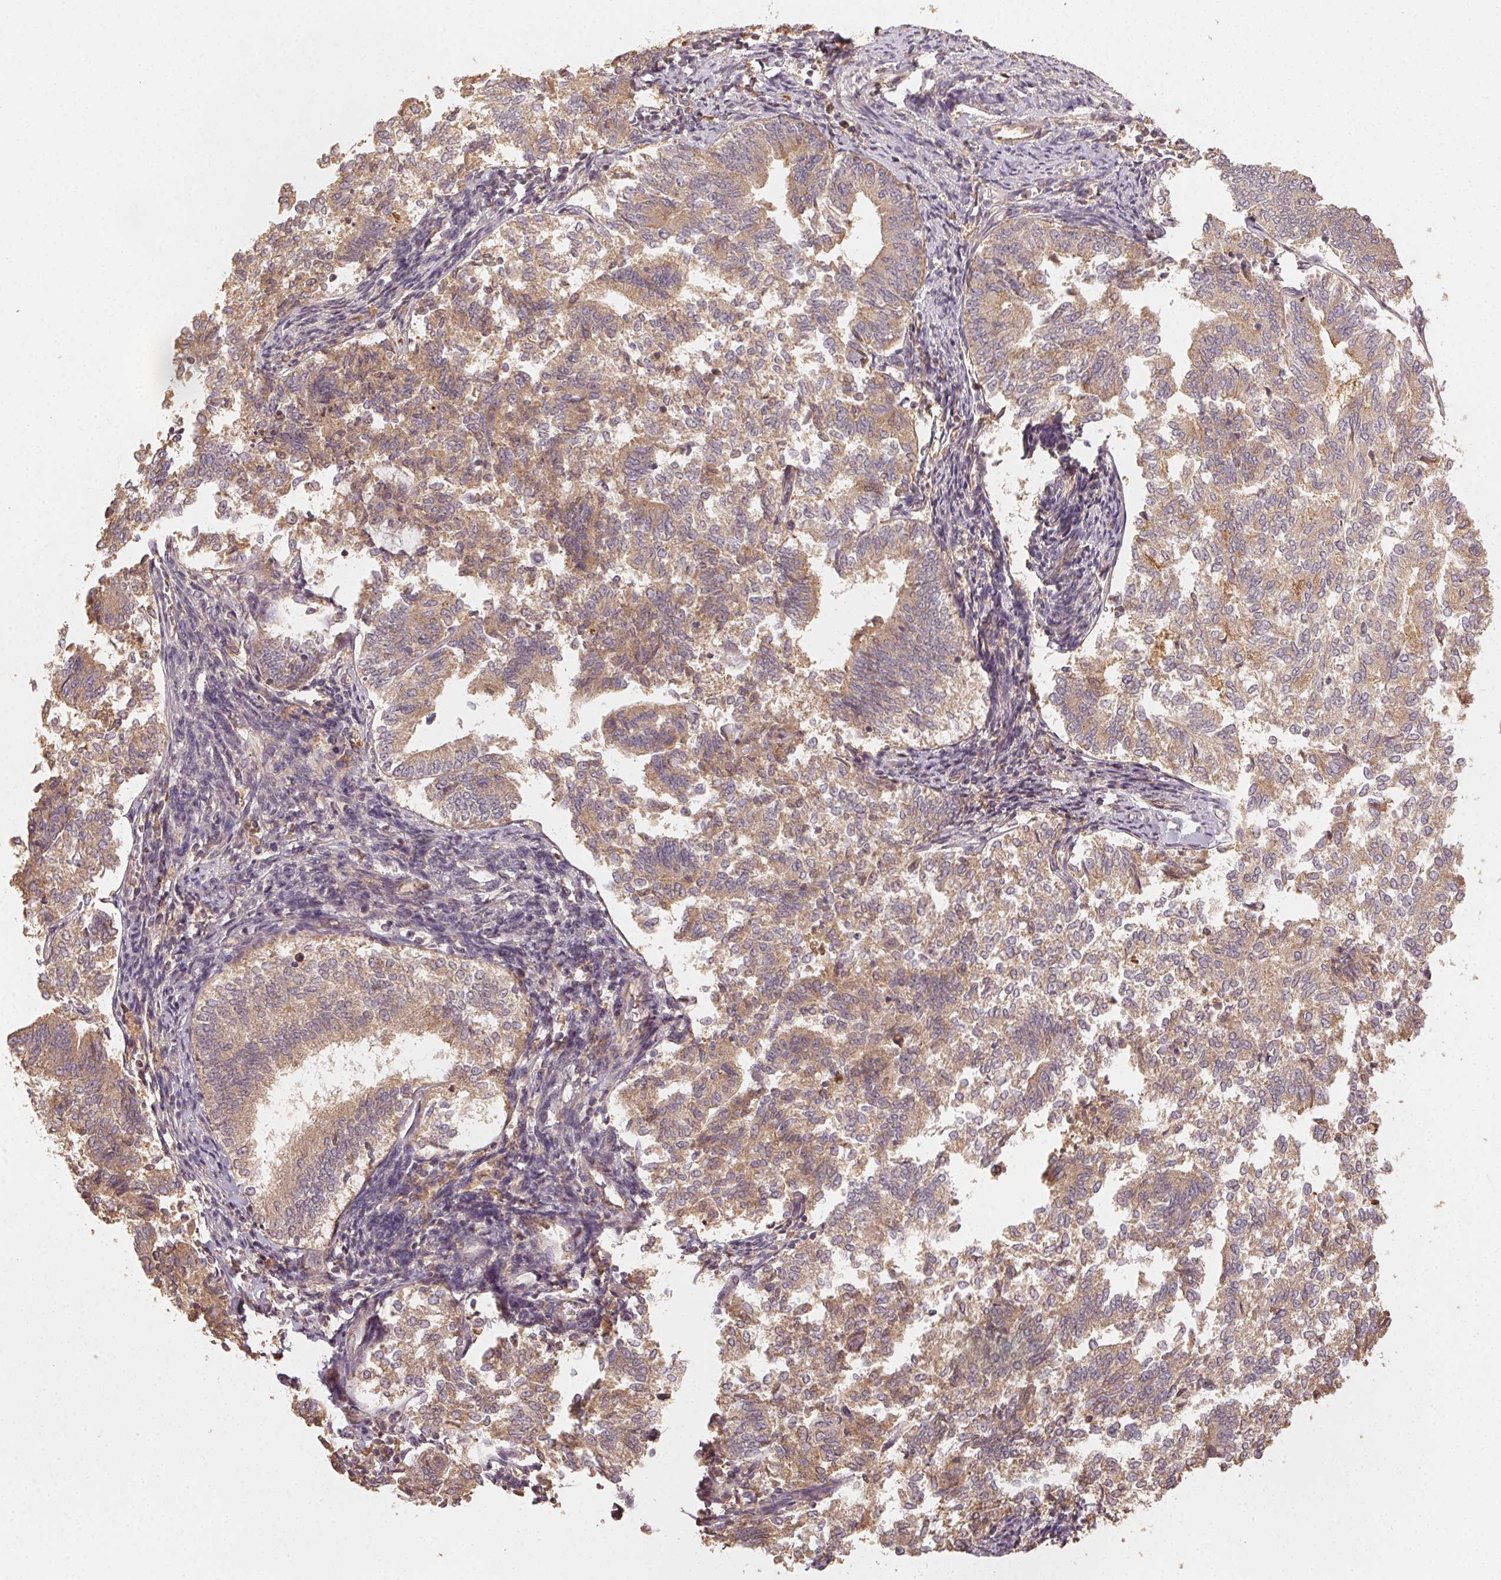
{"staining": {"intensity": "weak", "quantity": ">75%", "location": "cytoplasmic/membranous"}, "tissue": "endometrial cancer", "cell_type": "Tumor cells", "image_type": "cancer", "snomed": [{"axis": "morphology", "description": "Adenocarcinoma, NOS"}, {"axis": "topography", "description": "Endometrium"}], "caption": "Brown immunohistochemical staining in human endometrial adenocarcinoma reveals weak cytoplasmic/membranous expression in about >75% of tumor cells.", "gene": "RALA", "patient": {"sex": "female", "age": 65}}